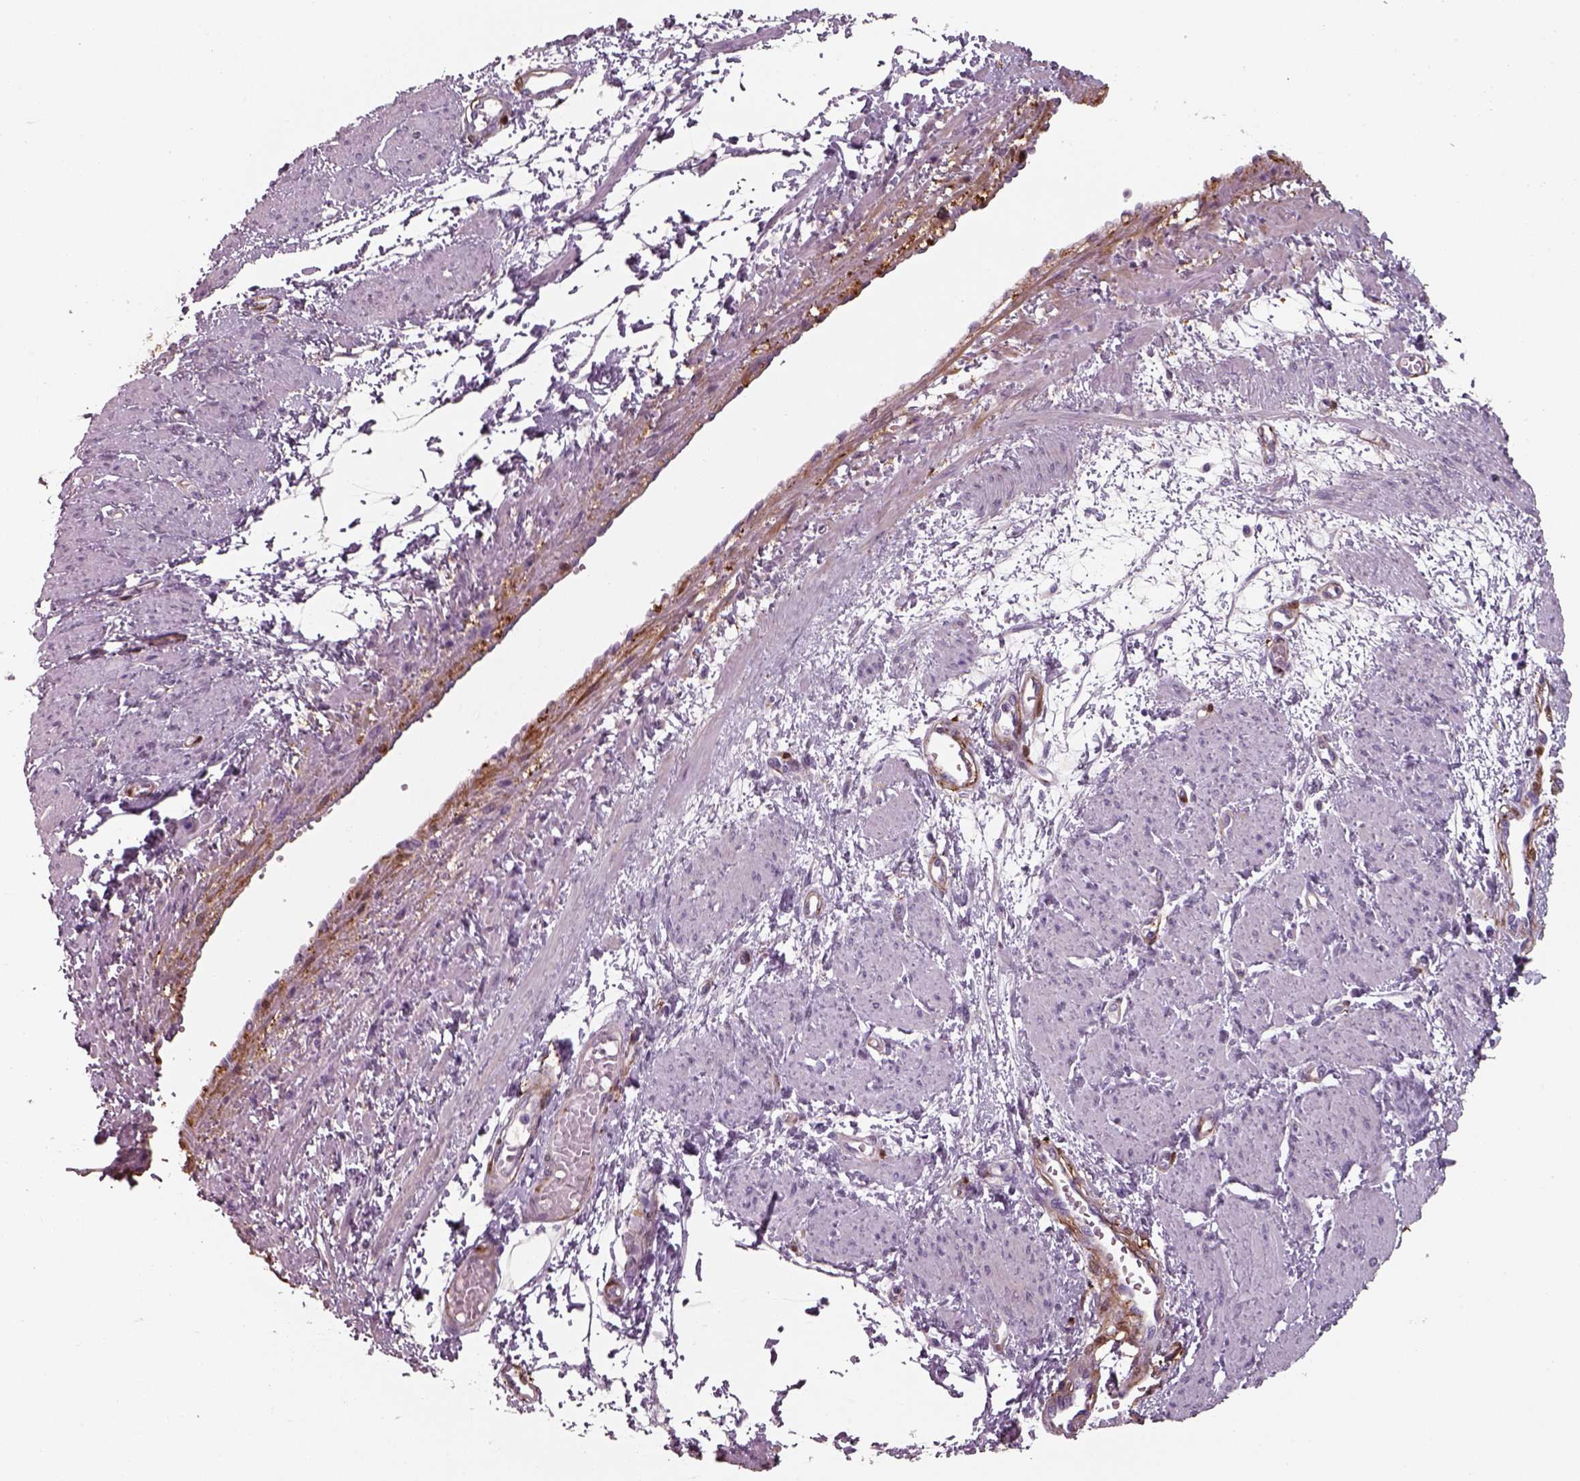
{"staining": {"intensity": "weak", "quantity": "<25%", "location": "cytoplasmic/membranous"}, "tissue": "smooth muscle", "cell_type": "Smooth muscle cells", "image_type": "normal", "snomed": [{"axis": "morphology", "description": "Normal tissue, NOS"}, {"axis": "topography", "description": "Smooth muscle"}, {"axis": "topography", "description": "Uterus"}], "caption": "Immunohistochemical staining of benign smooth muscle displays no significant expression in smooth muscle cells.", "gene": "ISYNA1", "patient": {"sex": "female", "age": 39}}